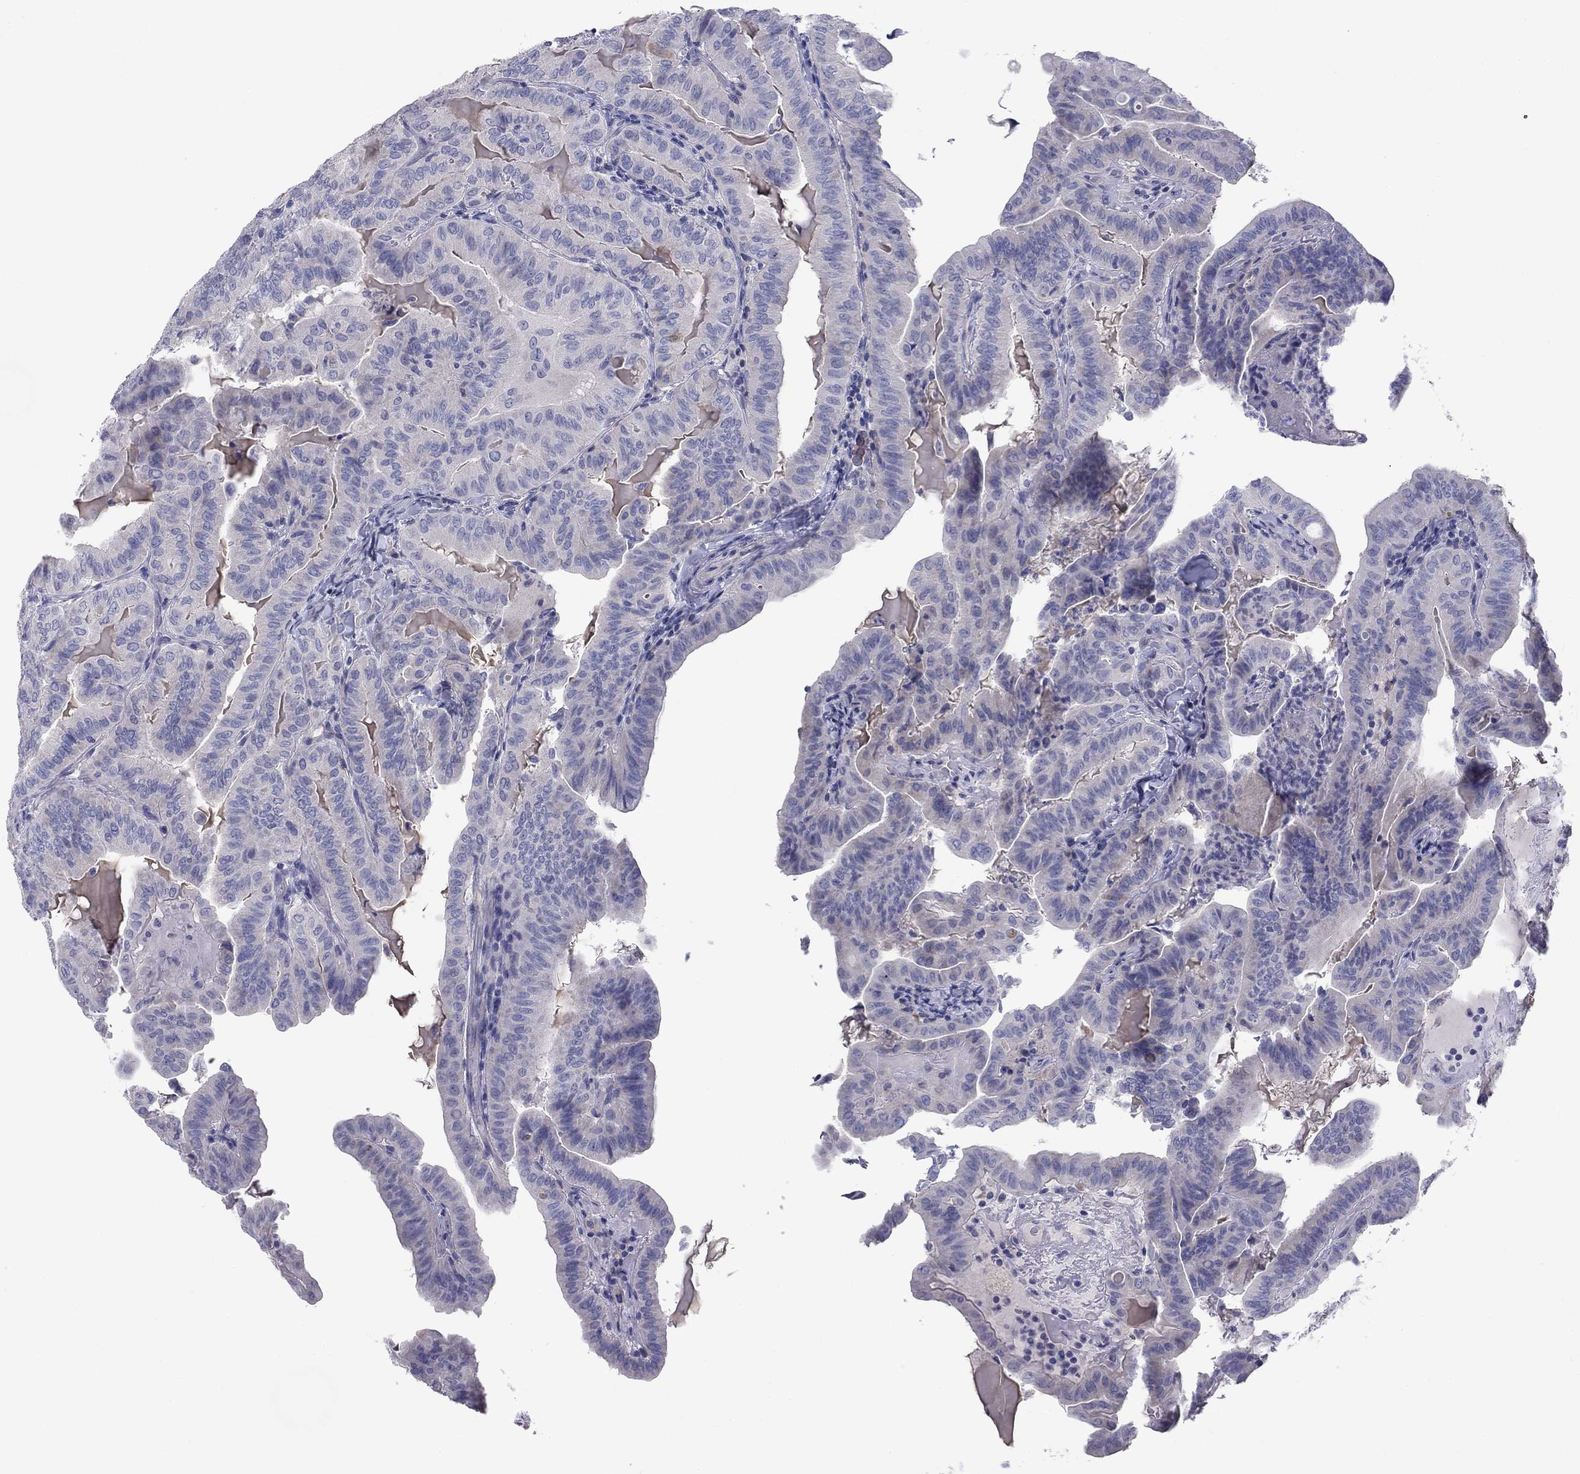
{"staining": {"intensity": "negative", "quantity": "none", "location": "none"}, "tissue": "thyroid cancer", "cell_type": "Tumor cells", "image_type": "cancer", "snomed": [{"axis": "morphology", "description": "Papillary adenocarcinoma, NOS"}, {"axis": "topography", "description": "Thyroid gland"}], "caption": "An immunohistochemistry (IHC) micrograph of thyroid papillary adenocarcinoma is shown. There is no staining in tumor cells of thyroid papillary adenocarcinoma. (Immunohistochemistry, brightfield microscopy, high magnification).", "gene": "GRK7", "patient": {"sex": "female", "age": 68}}